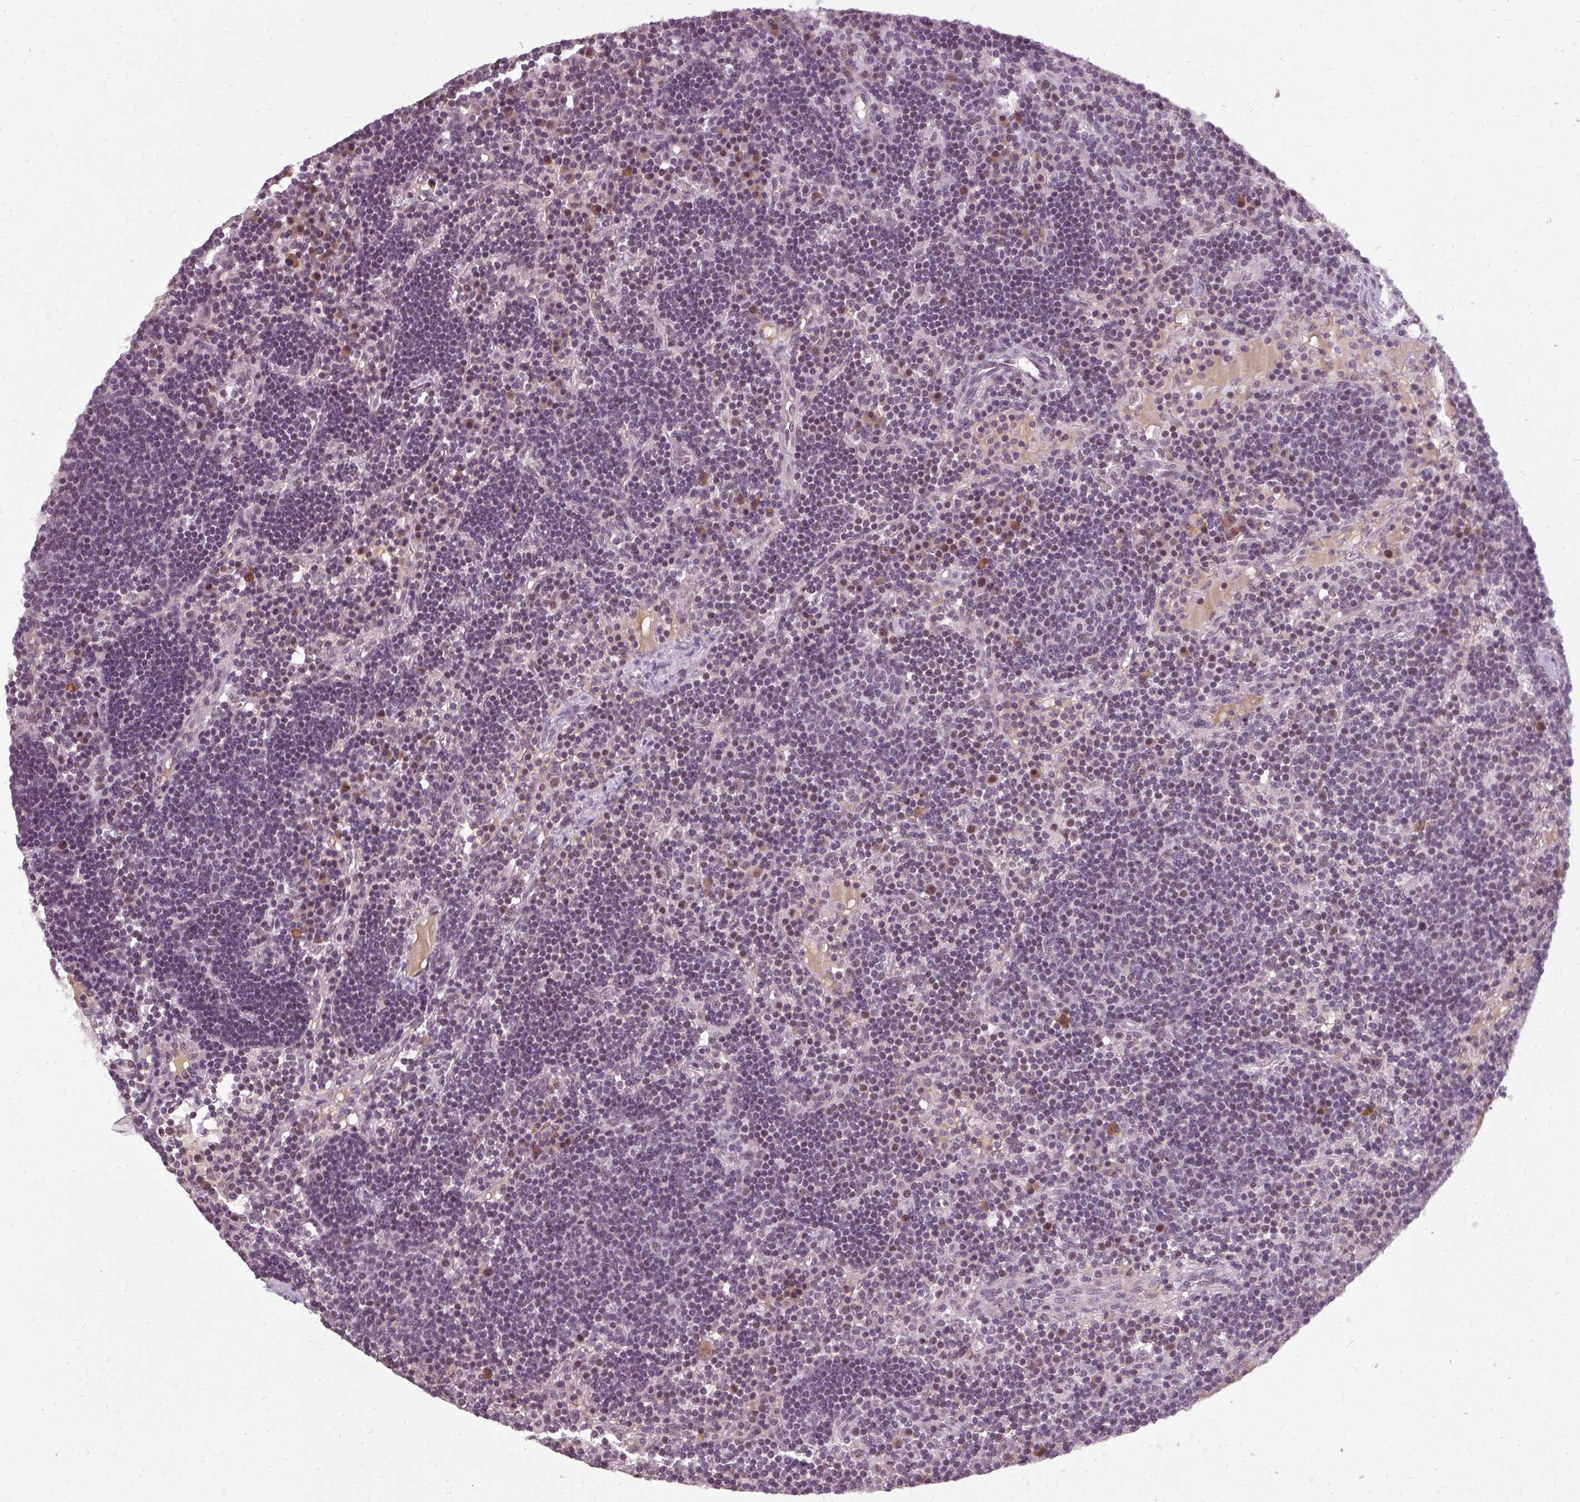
{"staining": {"intensity": "moderate", "quantity": "25%-75%", "location": "nuclear"}, "tissue": "lymph node", "cell_type": "Germinal center cells", "image_type": "normal", "snomed": [{"axis": "morphology", "description": "Normal tissue, NOS"}, {"axis": "topography", "description": "Lymph node"}], "caption": "Immunohistochemical staining of unremarkable human lymph node shows 25%-75% levels of moderate nuclear protein expression in about 25%-75% of germinal center cells. Nuclei are stained in blue.", "gene": "BCAS3", "patient": {"sex": "male", "age": 53}}